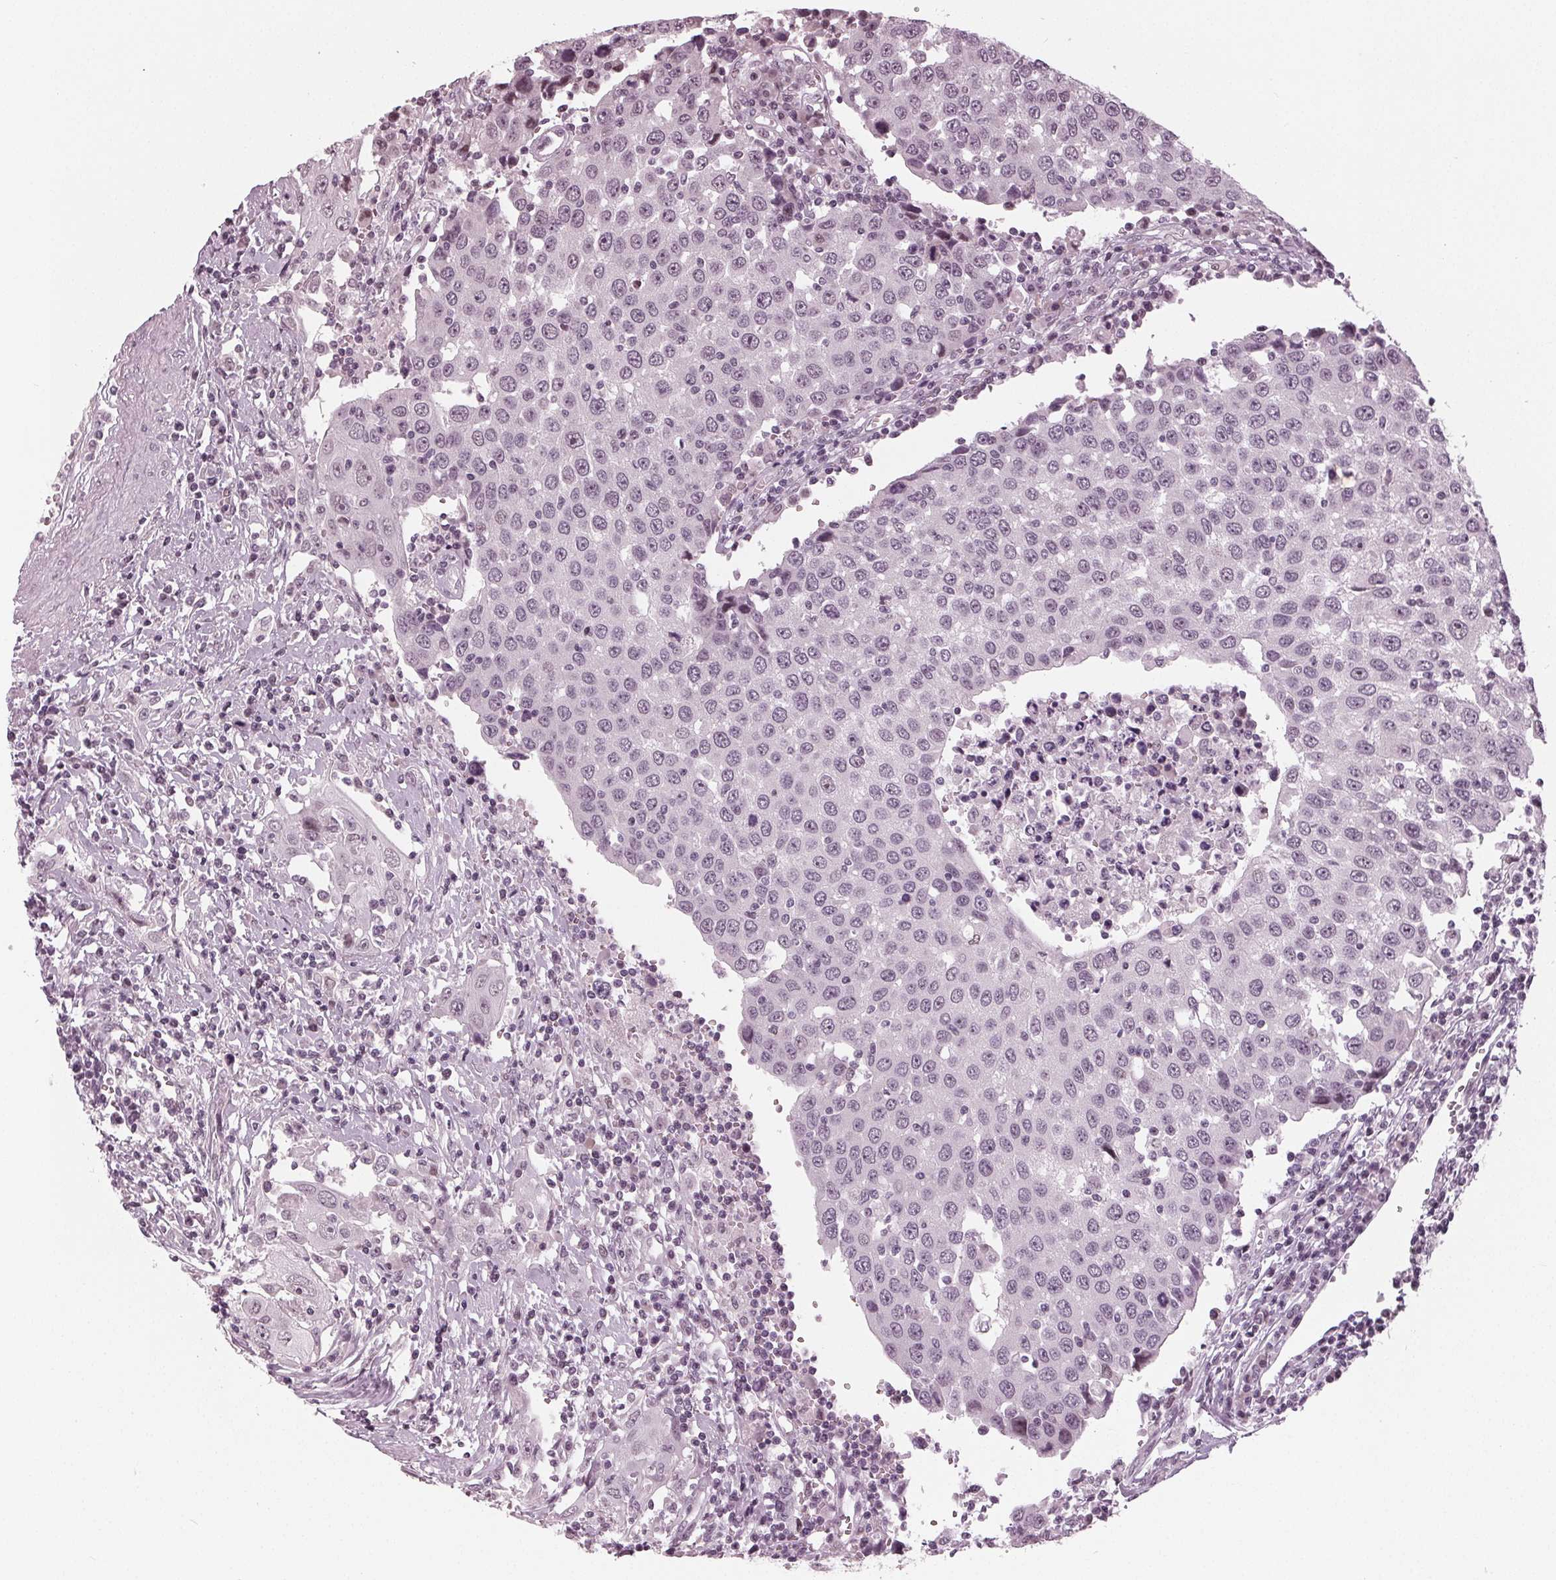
{"staining": {"intensity": "negative", "quantity": "none", "location": "none"}, "tissue": "urothelial cancer", "cell_type": "Tumor cells", "image_type": "cancer", "snomed": [{"axis": "morphology", "description": "Urothelial carcinoma, High grade"}, {"axis": "topography", "description": "Urinary bladder"}], "caption": "DAB immunohistochemical staining of high-grade urothelial carcinoma reveals no significant positivity in tumor cells.", "gene": "ADPRHL1", "patient": {"sex": "female", "age": 85}}